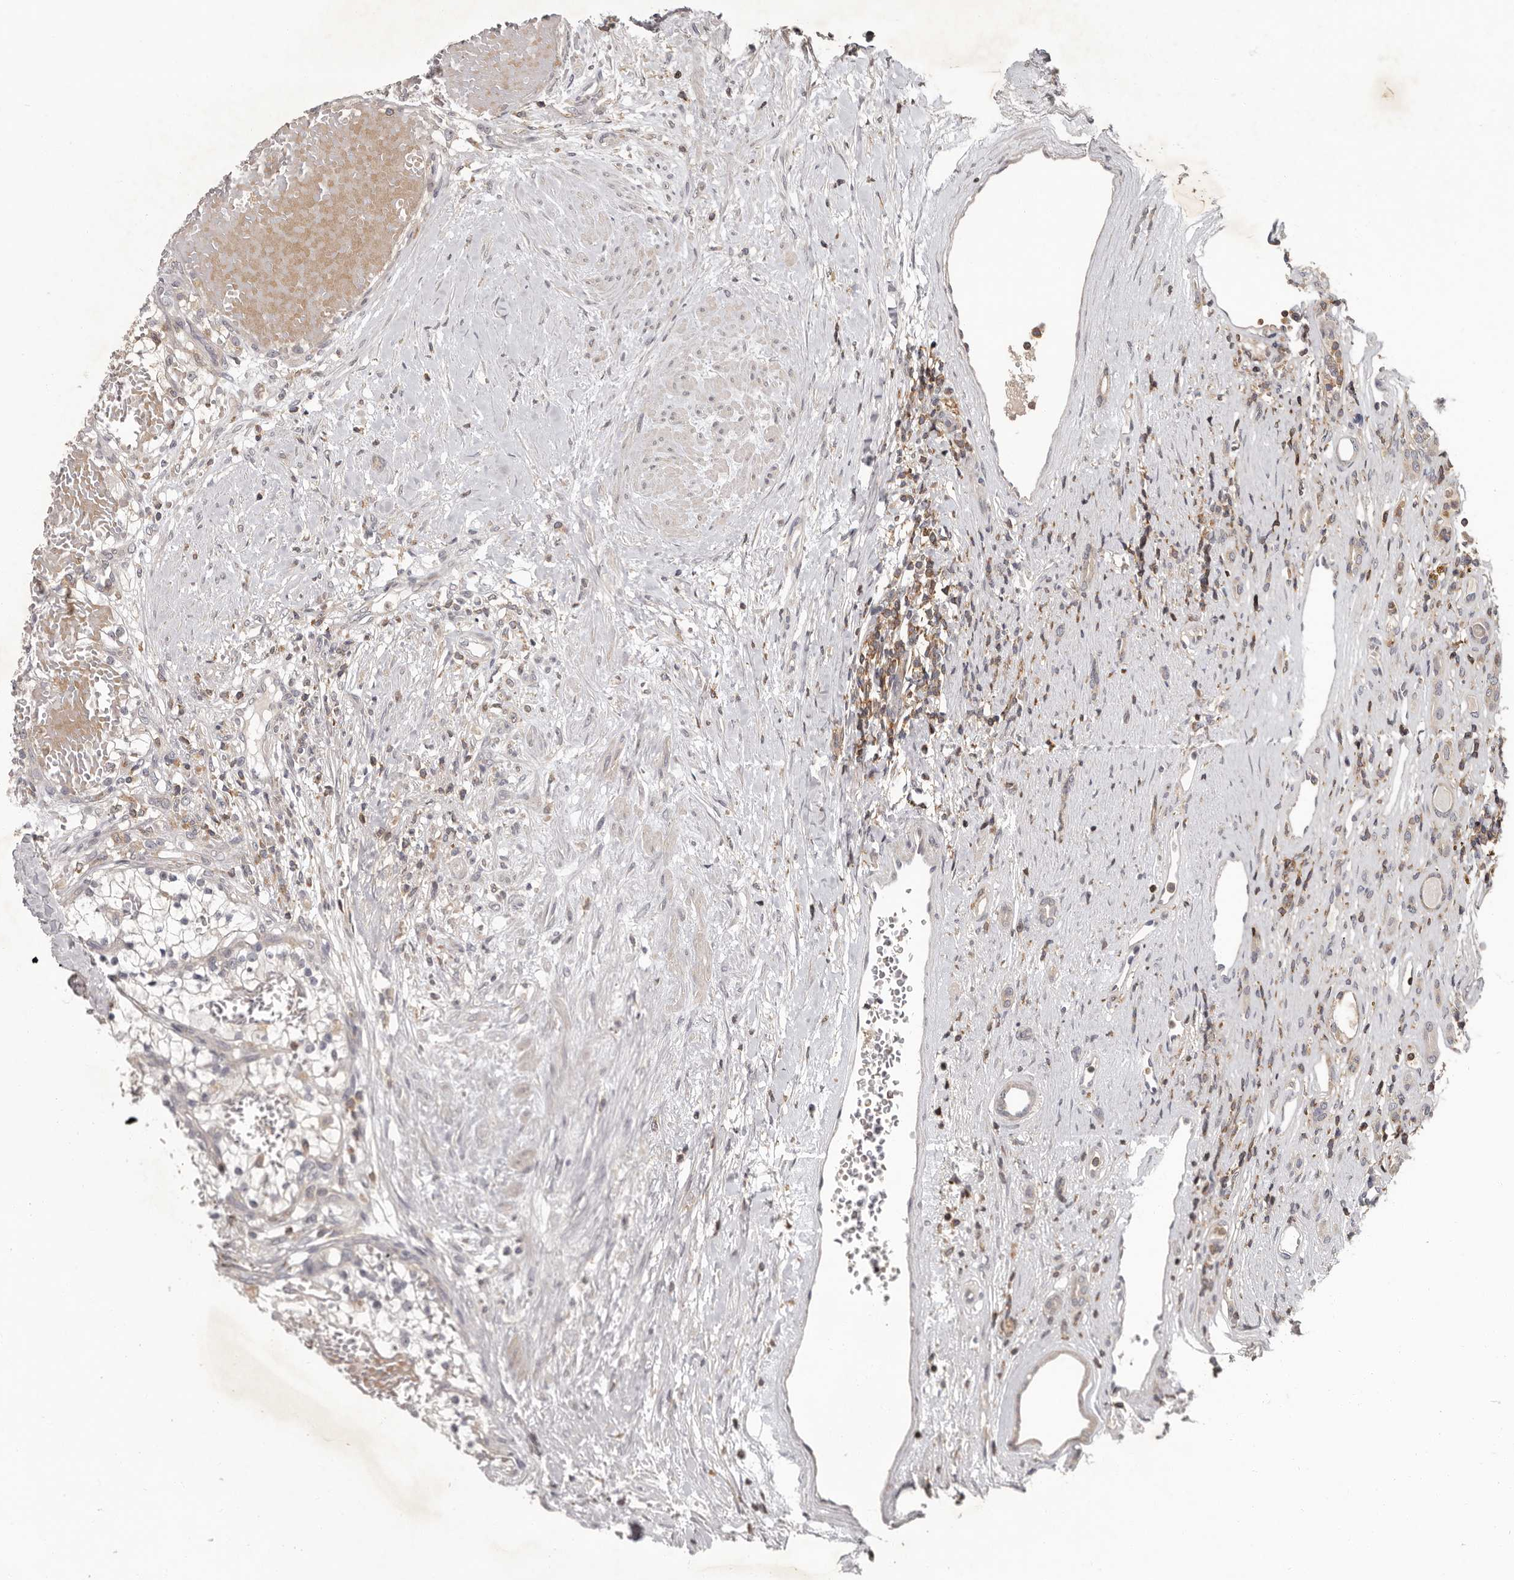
{"staining": {"intensity": "negative", "quantity": "none", "location": "none"}, "tissue": "renal cancer", "cell_type": "Tumor cells", "image_type": "cancer", "snomed": [{"axis": "morphology", "description": "Normal tissue, NOS"}, {"axis": "morphology", "description": "Adenocarcinoma, NOS"}, {"axis": "topography", "description": "Kidney"}], "caption": "High magnification brightfield microscopy of renal adenocarcinoma stained with DAB (brown) and counterstained with hematoxylin (blue): tumor cells show no significant staining.", "gene": "ANKRD44", "patient": {"sex": "male", "age": 68}}